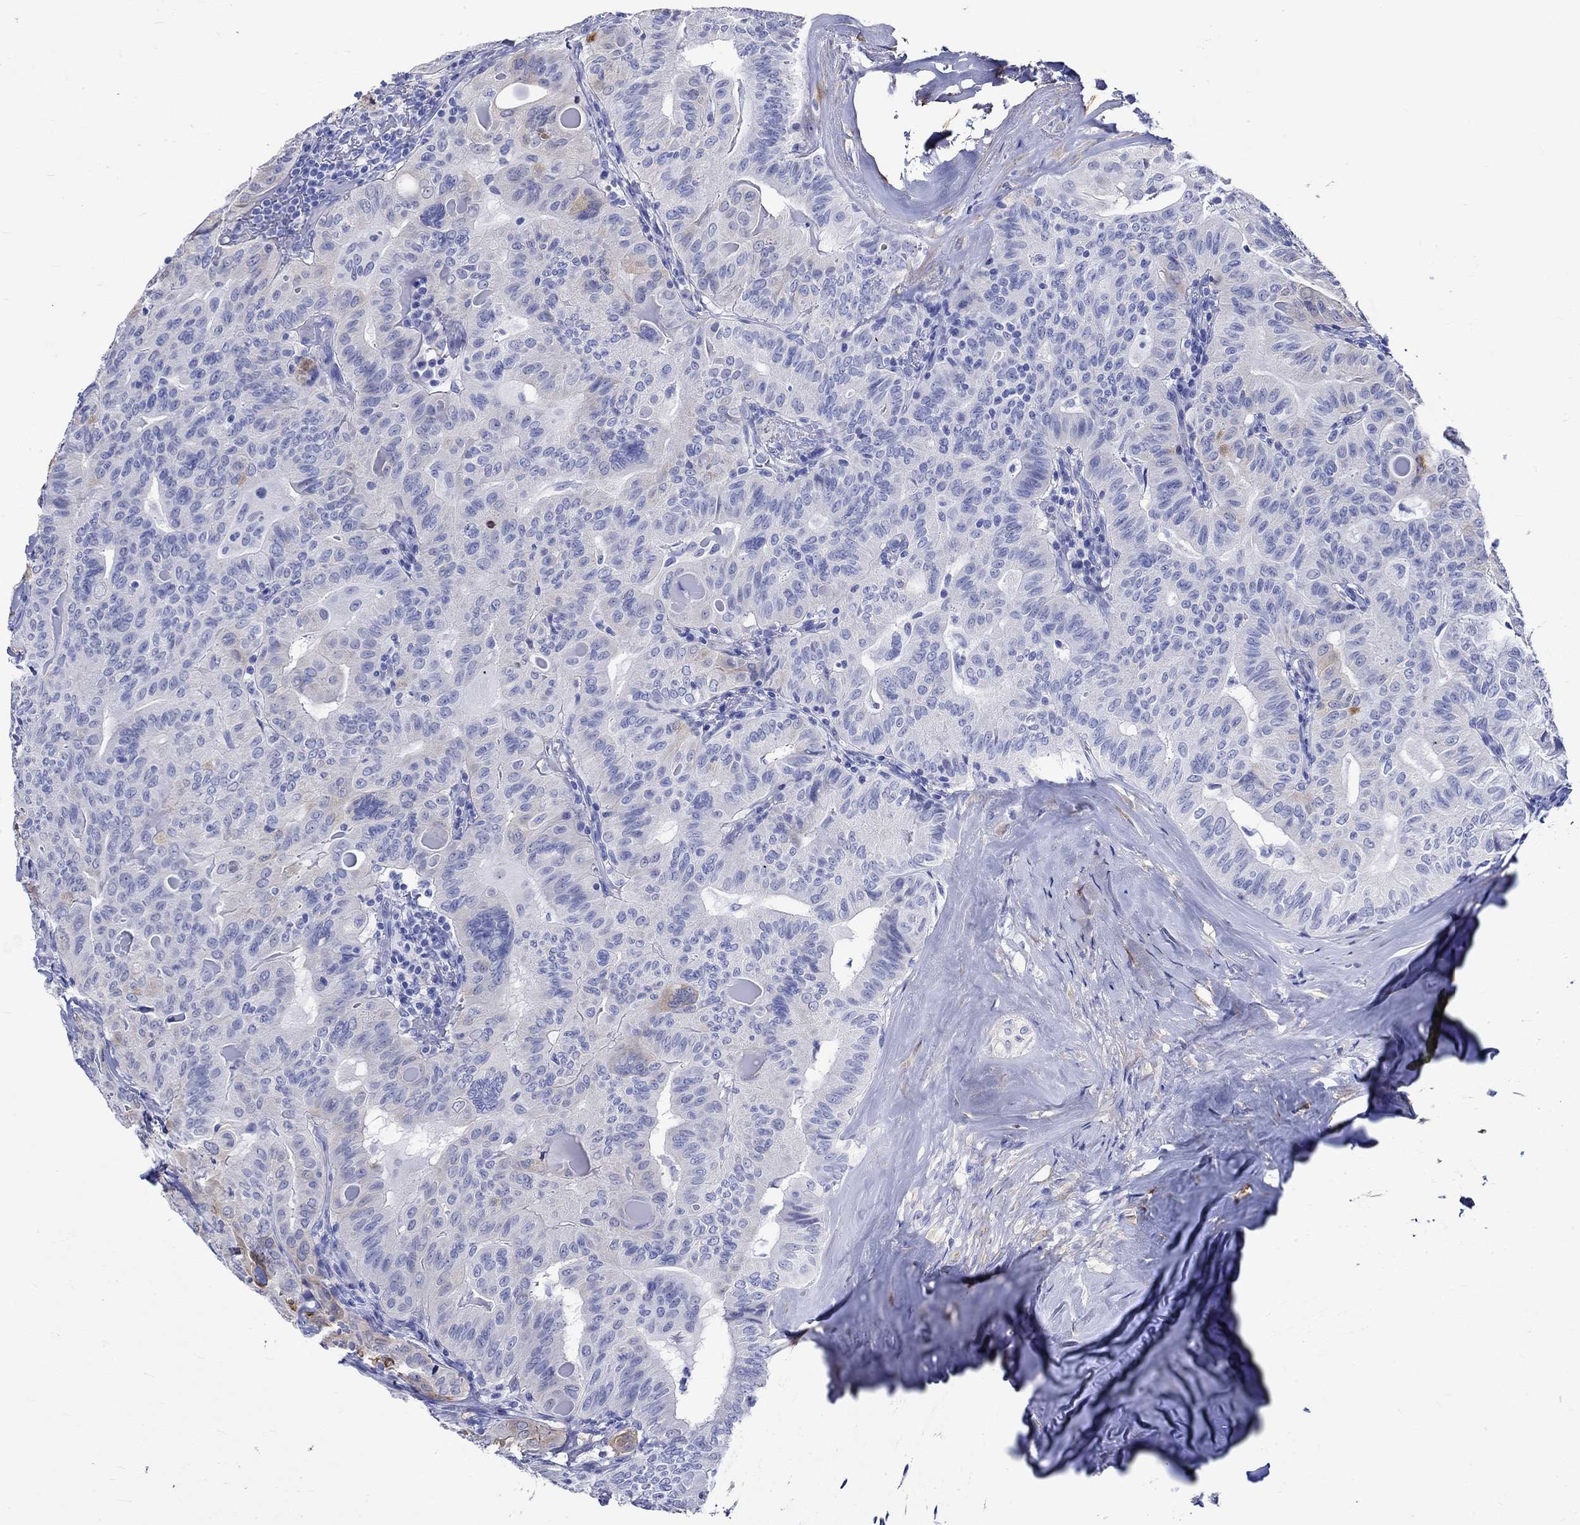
{"staining": {"intensity": "negative", "quantity": "none", "location": "none"}, "tissue": "thyroid cancer", "cell_type": "Tumor cells", "image_type": "cancer", "snomed": [{"axis": "morphology", "description": "Papillary adenocarcinoma, NOS"}, {"axis": "topography", "description": "Thyroid gland"}], "caption": "IHC micrograph of neoplastic tissue: human thyroid cancer (papillary adenocarcinoma) stained with DAB (3,3'-diaminobenzidine) reveals no significant protein expression in tumor cells. The staining was performed using DAB to visualize the protein expression in brown, while the nuclei were stained in blue with hematoxylin (Magnification: 20x).", "gene": "CRYAB", "patient": {"sex": "female", "age": 68}}